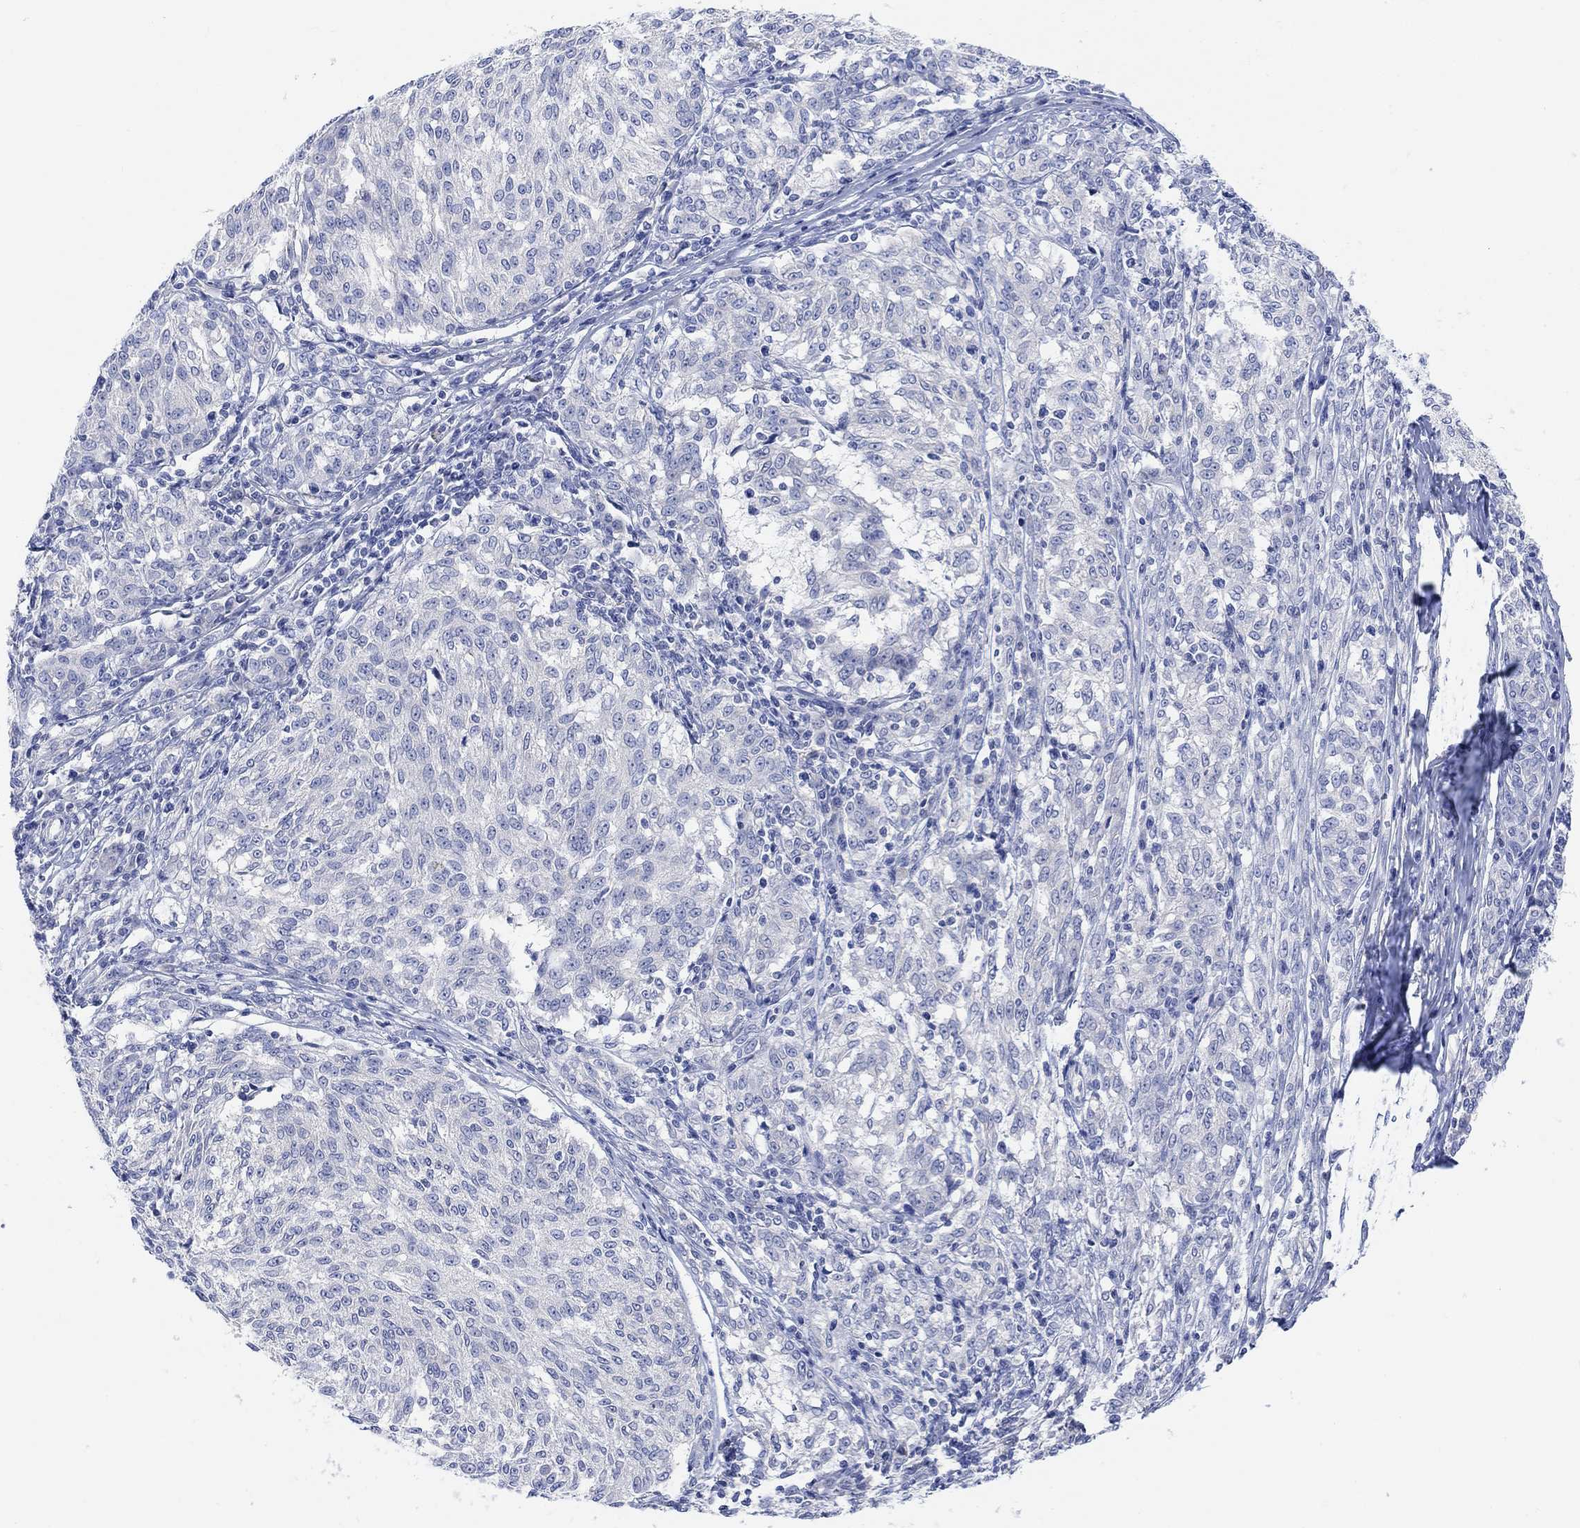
{"staining": {"intensity": "negative", "quantity": "none", "location": "none"}, "tissue": "melanoma", "cell_type": "Tumor cells", "image_type": "cancer", "snomed": [{"axis": "morphology", "description": "Malignant melanoma, NOS"}, {"axis": "topography", "description": "Skin"}], "caption": "Human melanoma stained for a protein using immunohistochemistry displays no expression in tumor cells.", "gene": "RIMS1", "patient": {"sex": "female", "age": 72}}